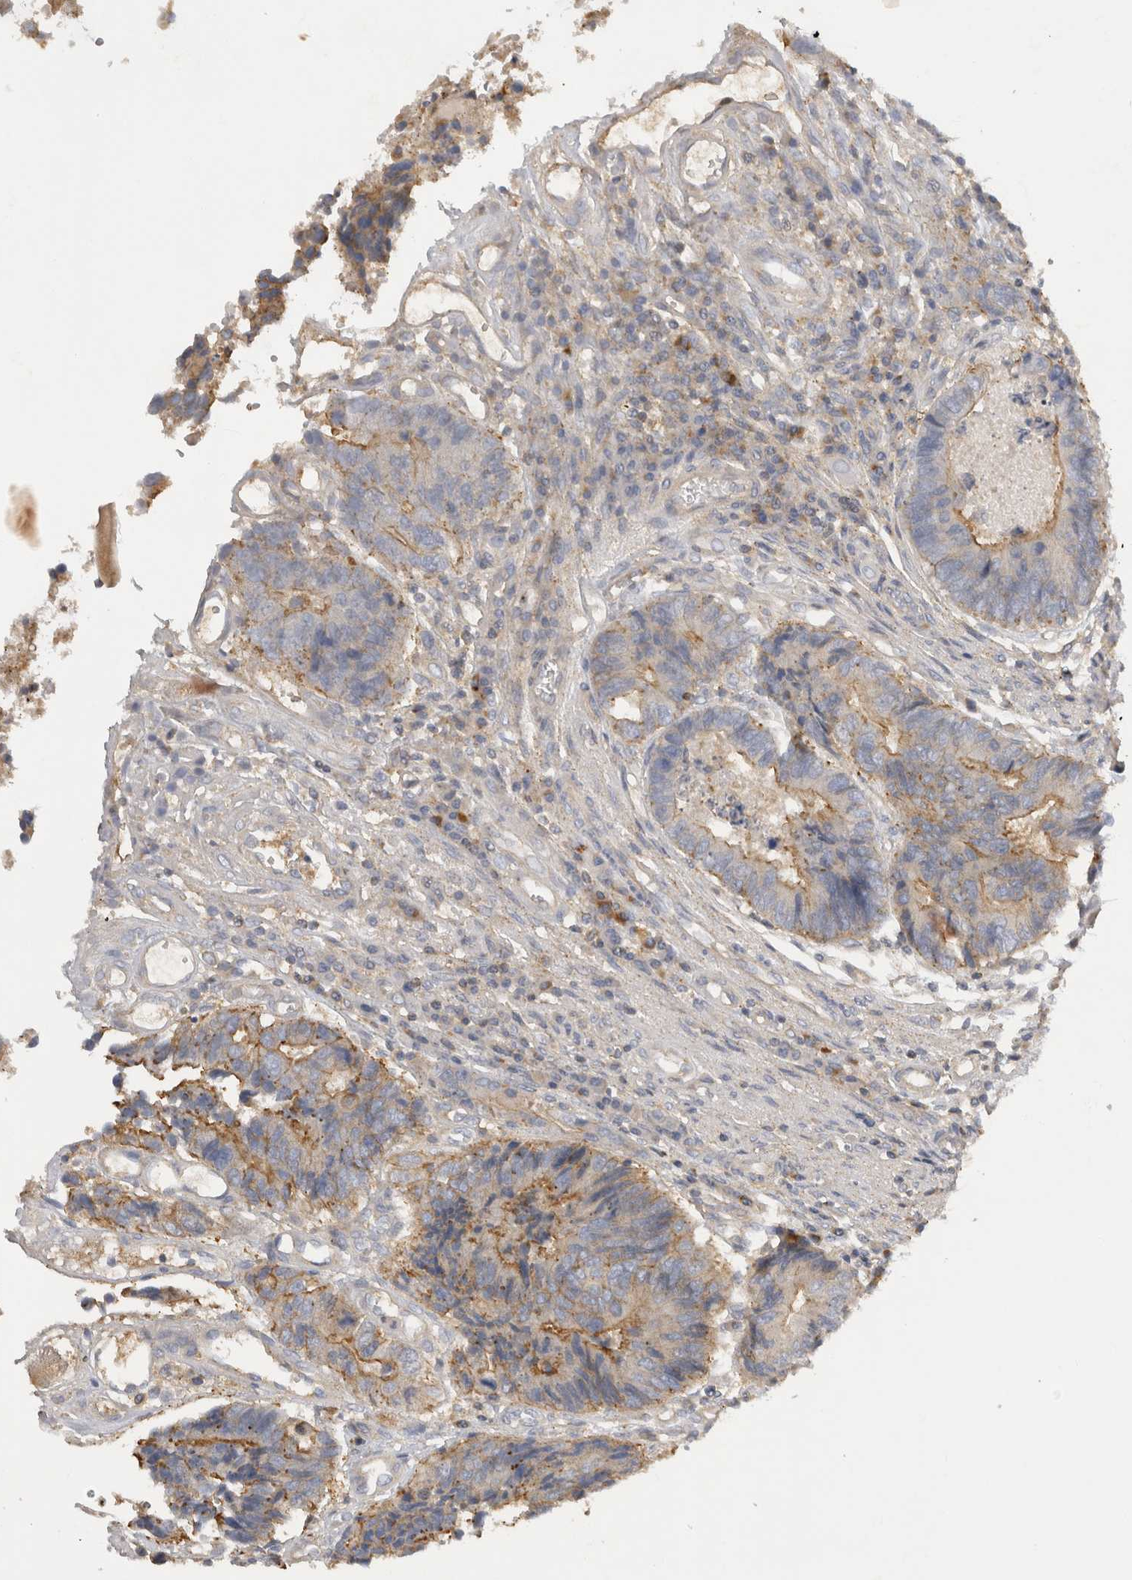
{"staining": {"intensity": "moderate", "quantity": "<25%", "location": "cytoplasmic/membranous"}, "tissue": "colorectal cancer", "cell_type": "Tumor cells", "image_type": "cancer", "snomed": [{"axis": "morphology", "description": "Adenocarcinoma, NOS"}, {"axis": "topography", "description": "Rectum"}], "caption": "IHC photomicrograph of neoplastic tissue: human colorectal cancer (adenocarcinoma) stained using immunohistochemistry (IHC) displays low levels of moderate protein expression localized specifically in the cytoplasmic/membranous of tumor cells, appearing as a cytoplasmic/membranous brown color.", "gene": "CHMP6", "patient": {"sex": "male", "age": 84}}